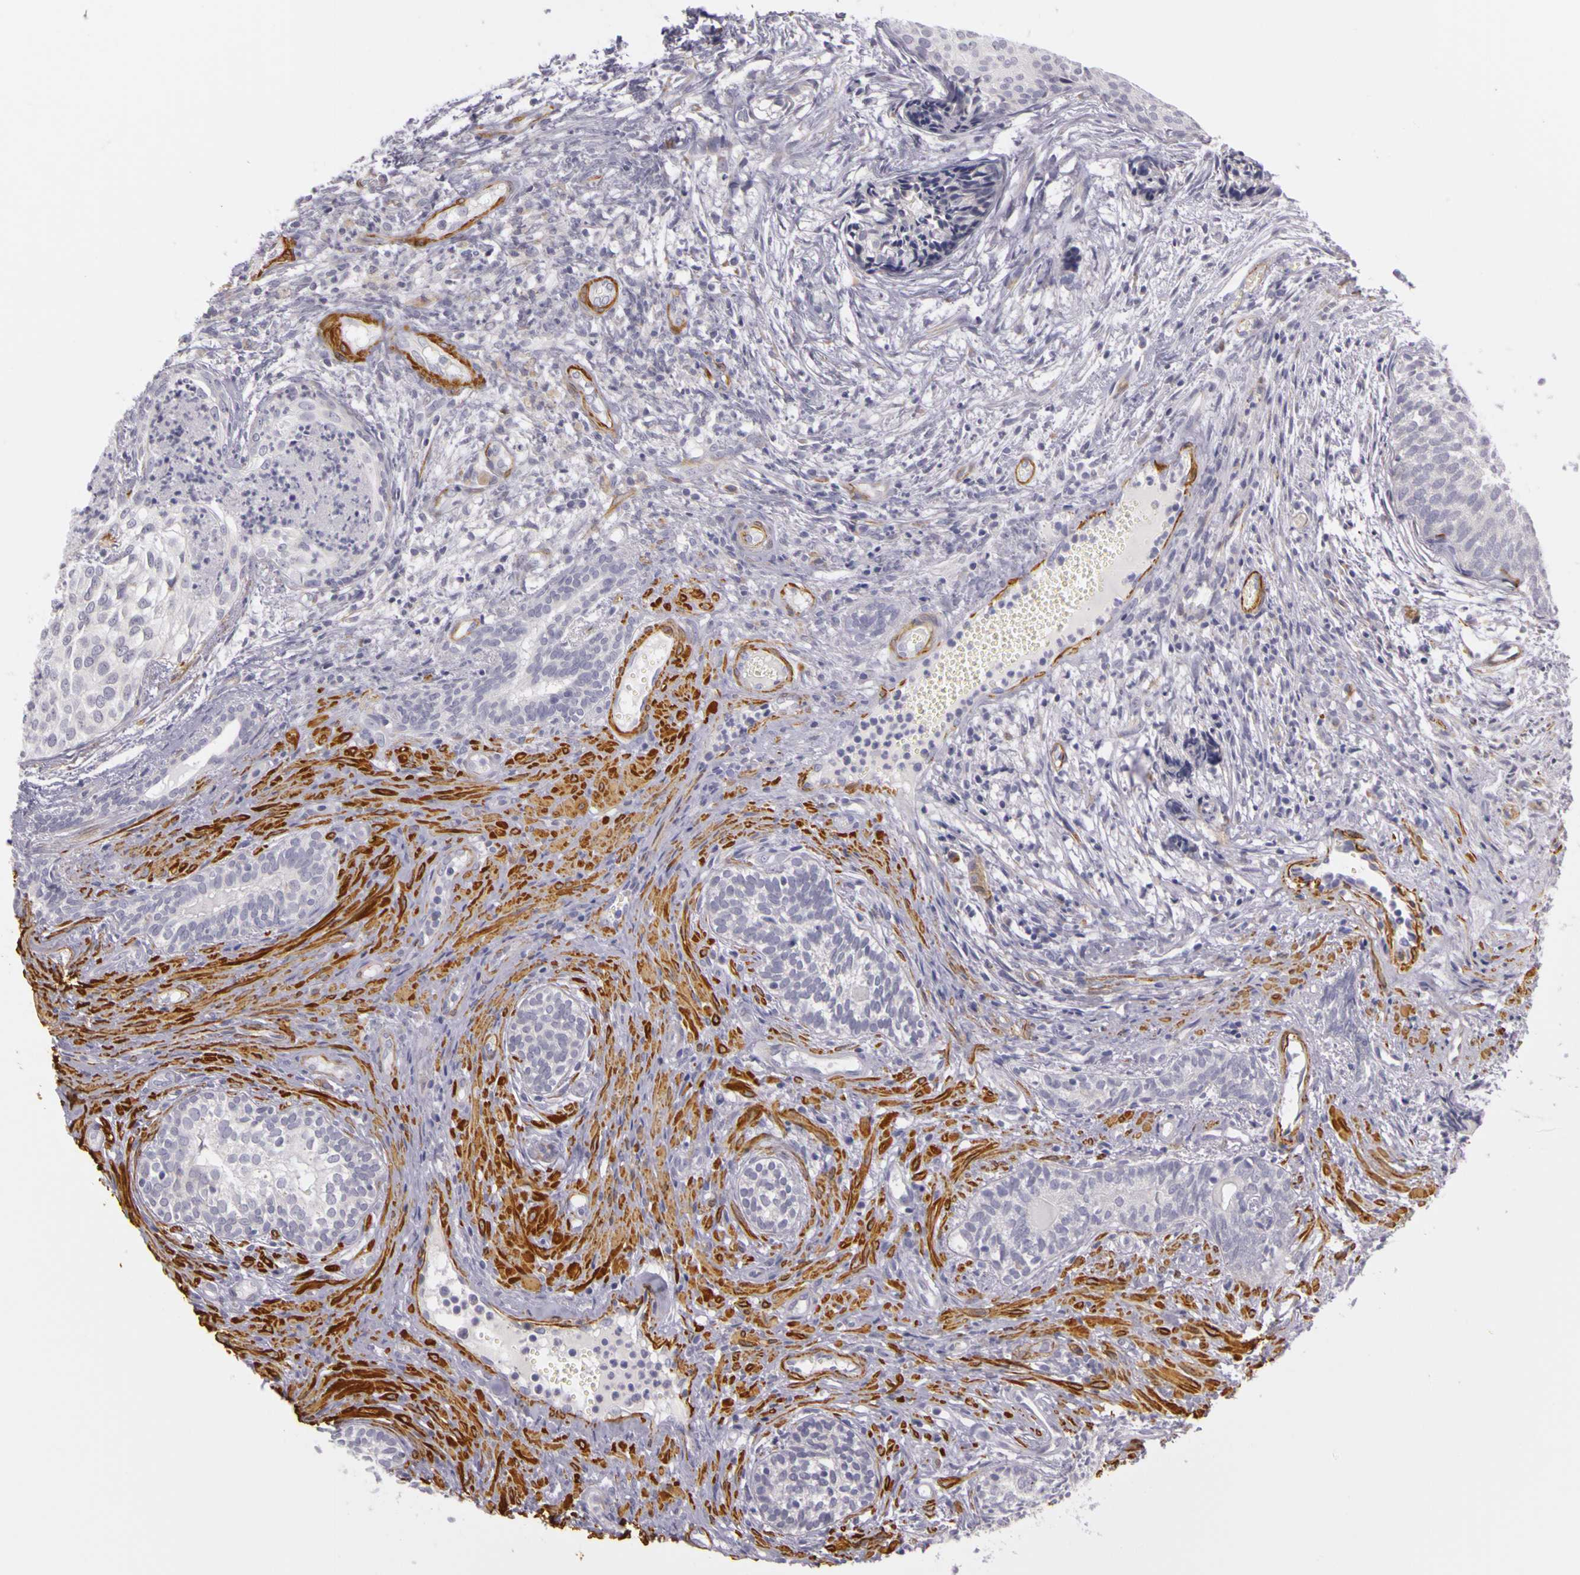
{"staining": {"intensity": "negative", "quantity": "none", "location": "none"}, "tissue": "urothelial cancer", "cell_type": "Tumor cells", "image_type": "cancer", "snomed": [{"axis": "morphology", "description": "Urothelial carcinoma, Low grade"}, {"axis": "topography", "description": "Urinary bladder"}], "caption": "IHC of urothelial carcinoma (low-grade) shows no positivity in tumor cells.", "gene": "CNTN2", "patient": {"sex": "male", "age": 84}}